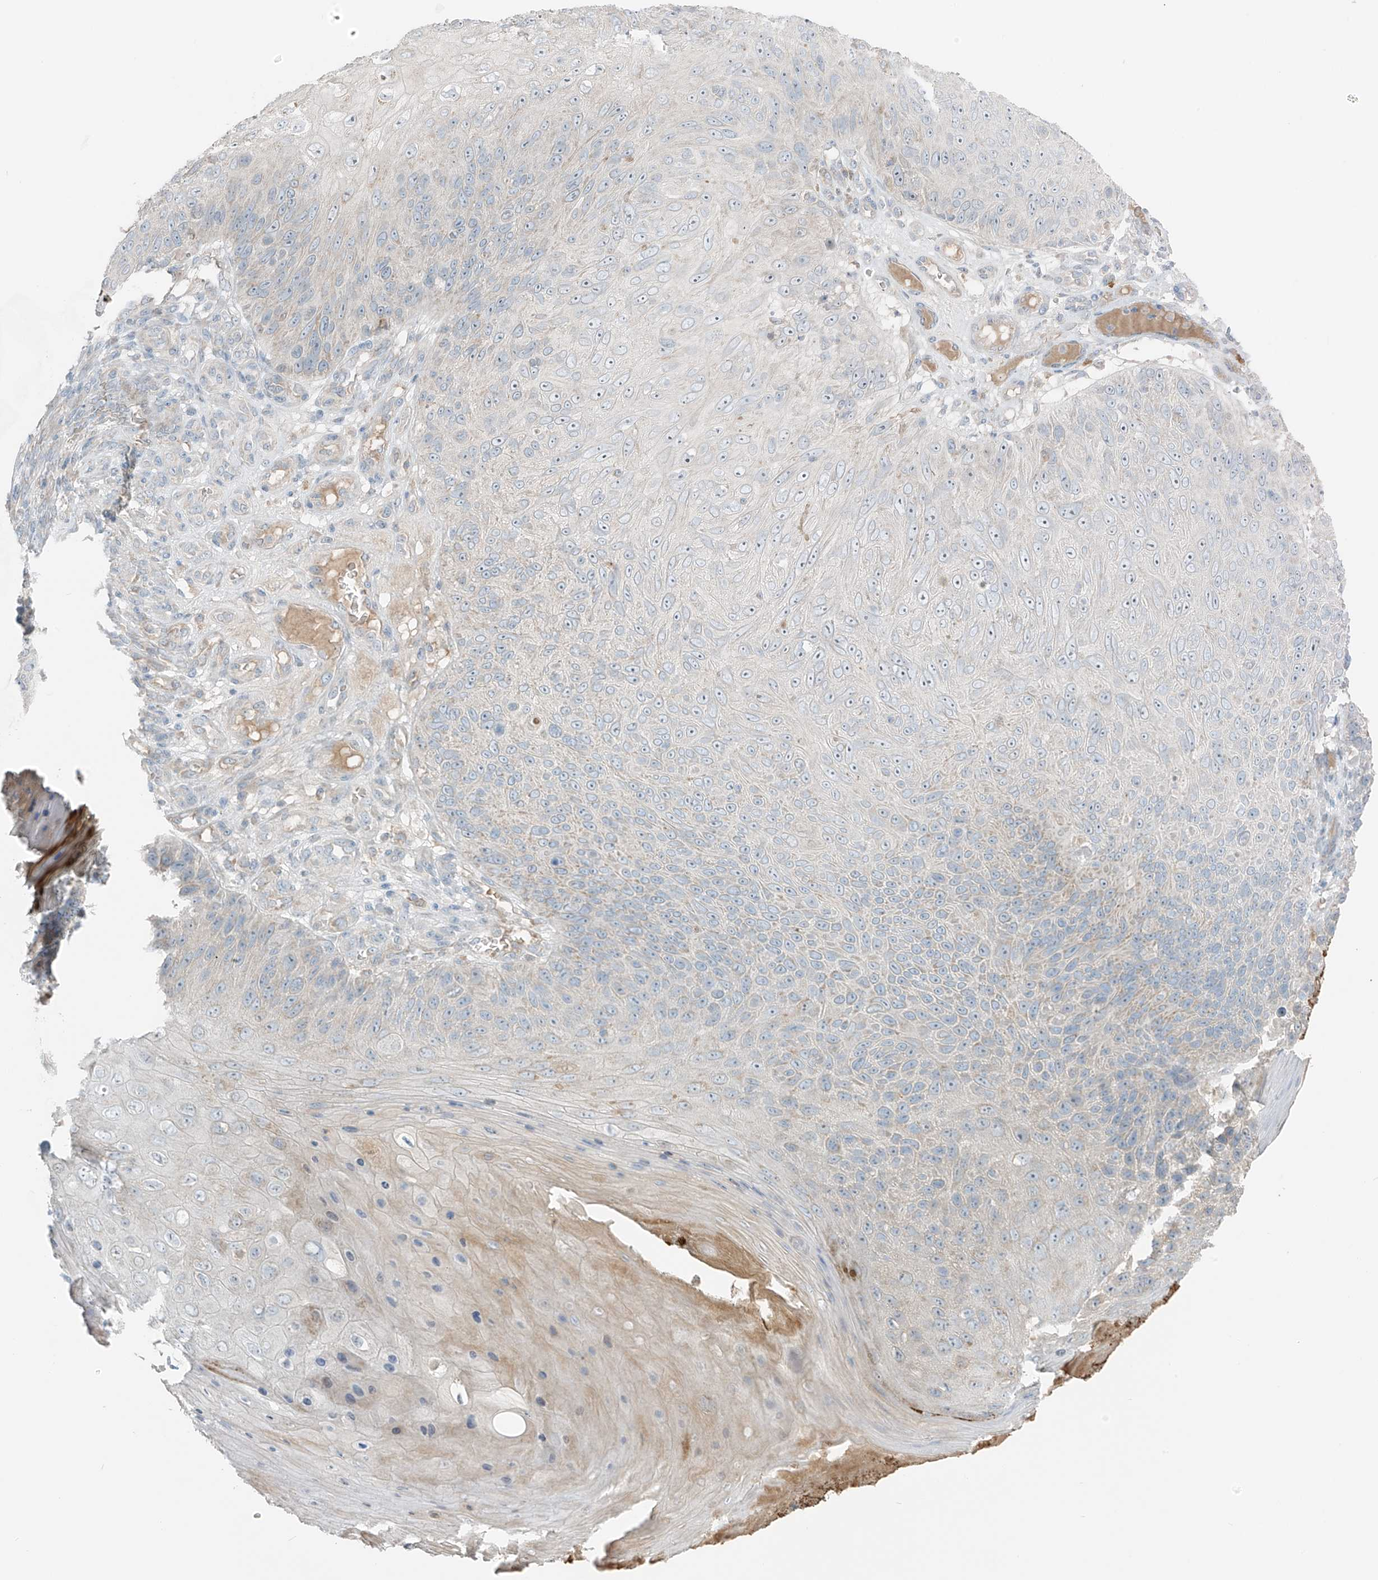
{"staining": {"intensity": "negative", "quantity": "none", "location": "none"}, "tissue": "skin cancer", "cell_type": "Tumor cells", "image_type": "cancer", "snomed": [{"axis": "morphology", "description": "Squamous cell carcinoma, NOS"}, {"axis": "topography", "description": "Skin"}], "caption": "Immunohistochemical staining of human skin cancer reveals no significant expression in tumor cells.", "gene": "FAM131C", "patient": {"sex": "female", "age": 88}}